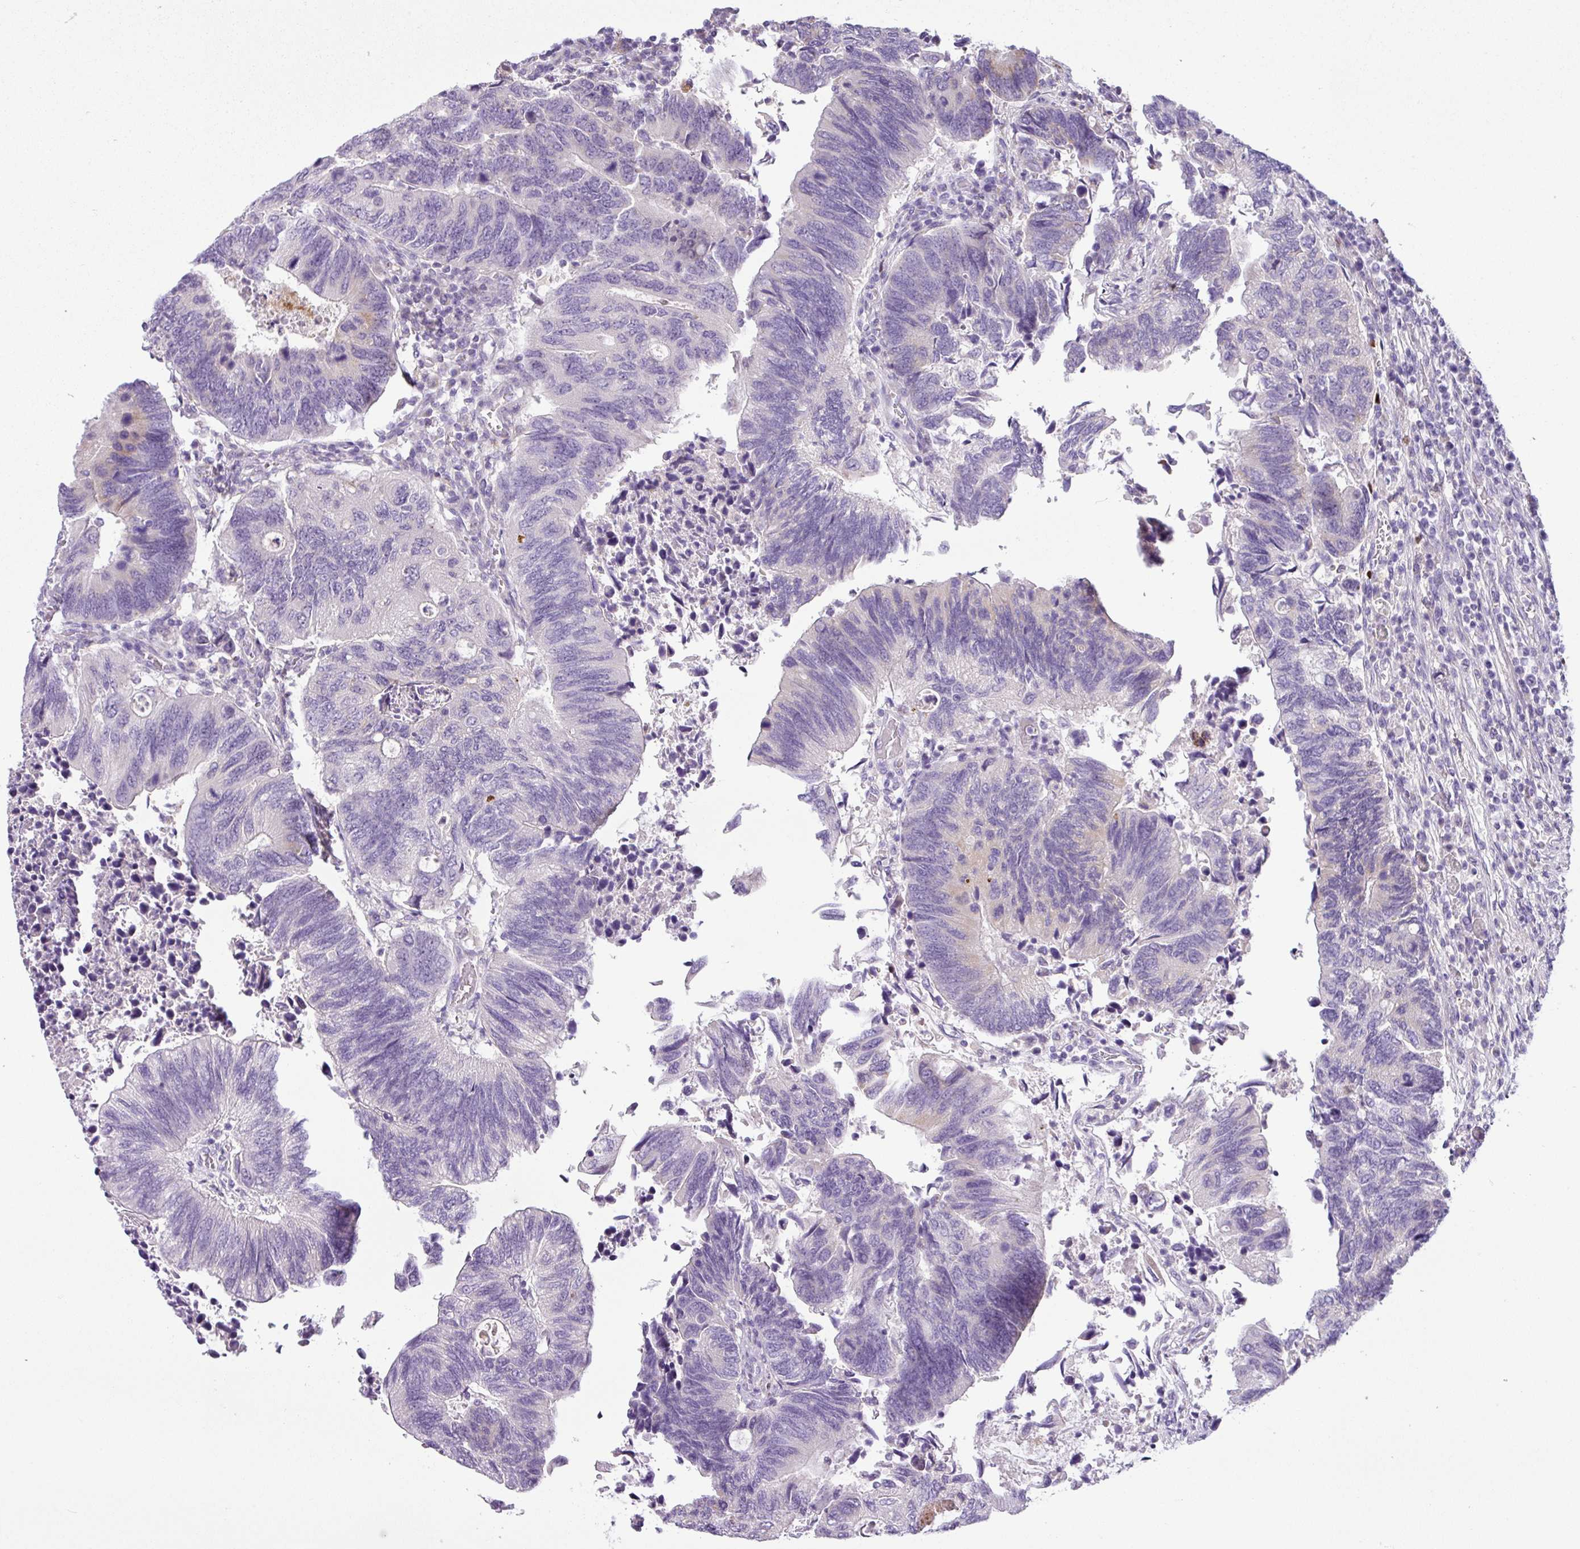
{"staining": {"intensity": "moderate", "quantity": "<25%", "location": "cytoplasmic/membranous"}, "tissue": "colorectal cancer", "cell_type": "Tumor cells", "image_type": "cancer", "snomed": [{"axis": "morphology", "description": "Adenocarcinoma, NOS"}, {"axis": "topography", "description": "Colon"}], "caption": "A photomicrograph showing moderate cytoplasmic/membranous staining in approximately <25% of tumor cells in adenocarcinoma (colorectal), as visualized by brown immunohistochemical staining.", "gene": "HMCN2", "patient": {"sex": "male", "age": 87}}